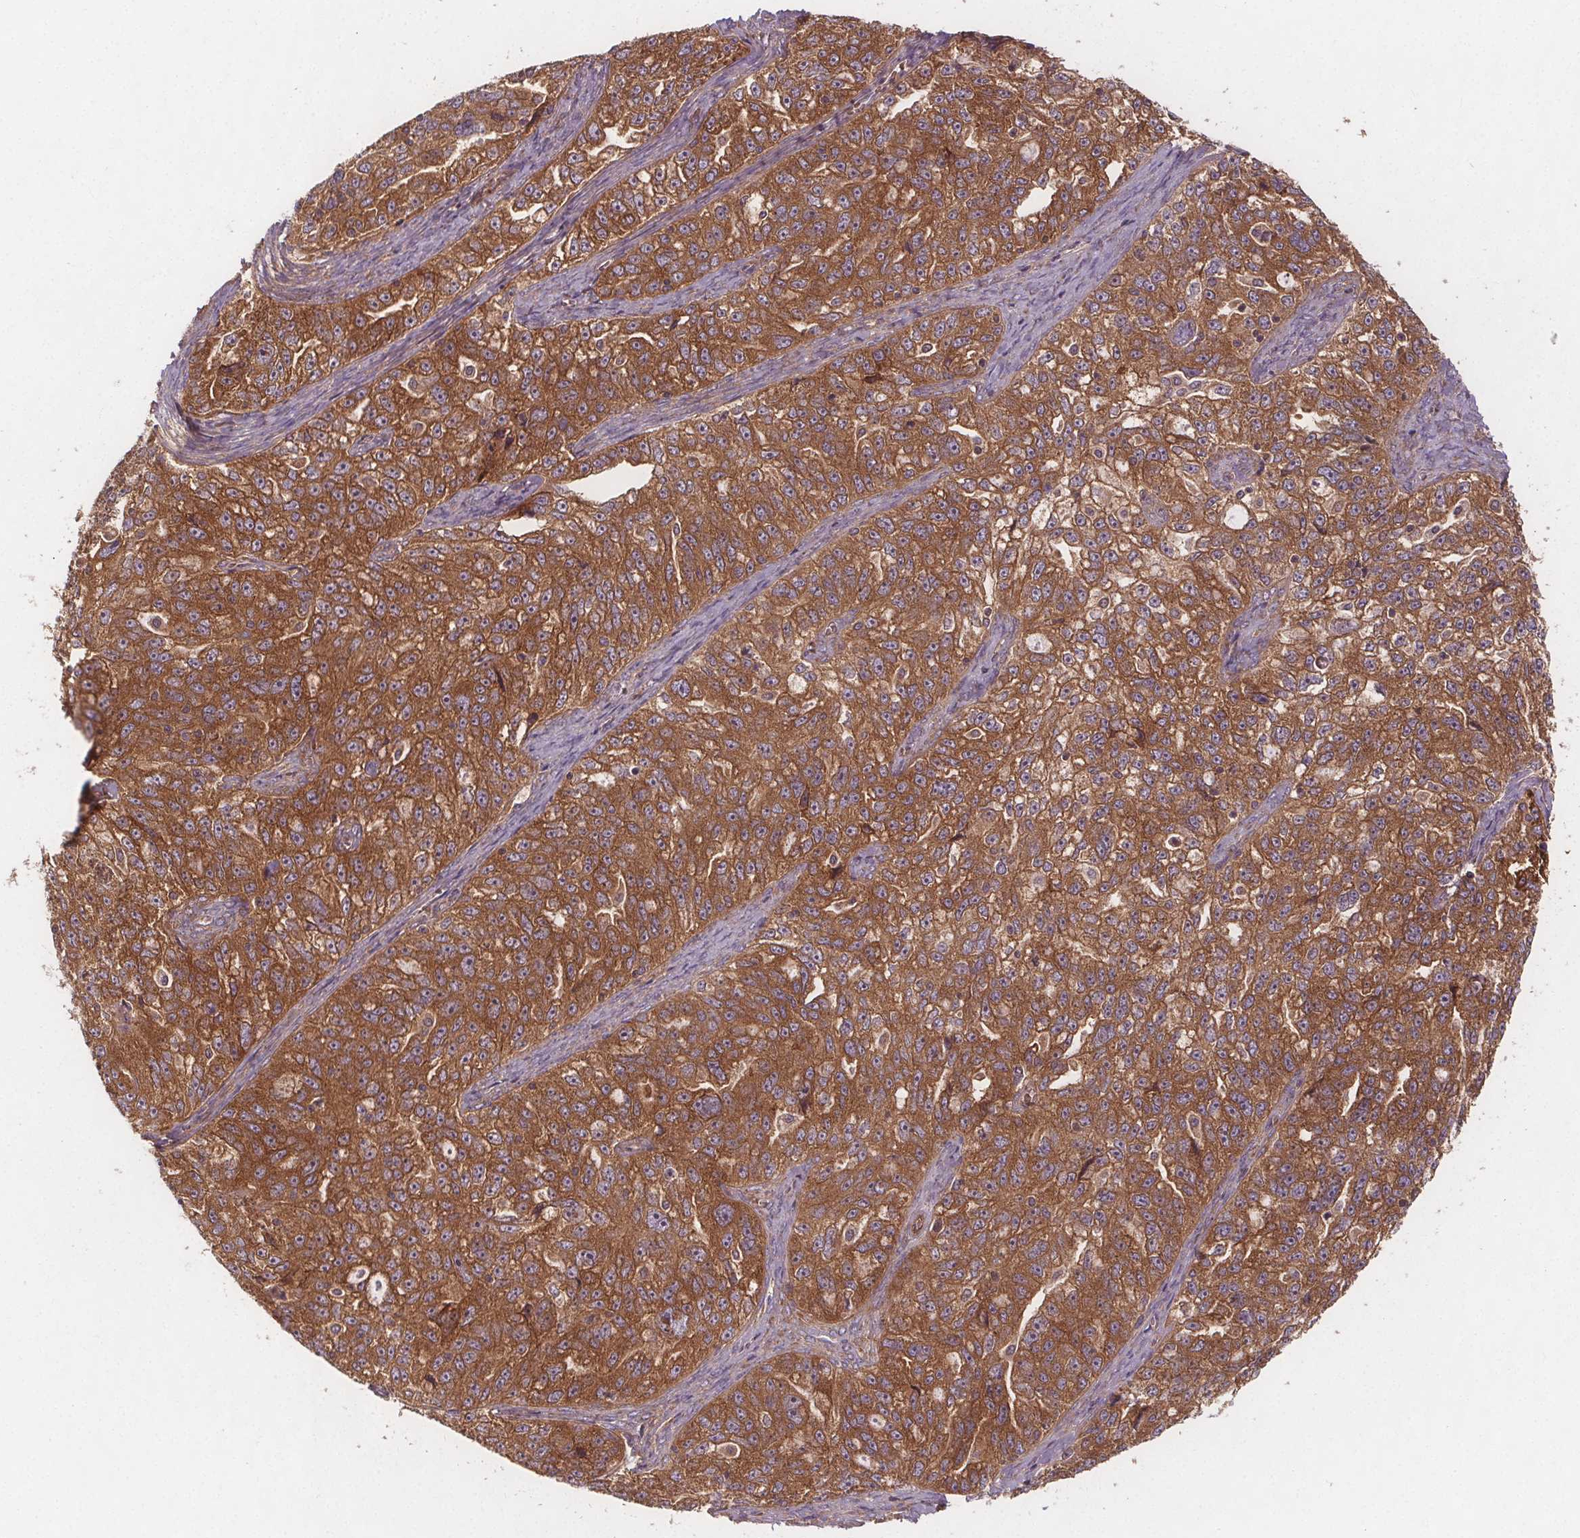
{"staining": {"intensity": "moderate", "quantity": ">75%", "location": "cytoplasmic/membranous"}, "tissue": "ovarian cancer", "cell_type": "Tumor cells", "image_type": "cancer", "snomed": [{"axis": "morphology", "description": "Cystadenocarcinoma, serous, NOS"}, {"axis": "topography", "description": "Ovary"}], "caption": "Ovarian cancer (serous cystadenocarcinoma) stained with DAB IHC exhibits medium levels of moderate cytoplasmic/membranous positivity in approximately >75% of tumor cells. (Stains: DAB in brown, nuclei in blue, Microscopy: brightfield microscopy at high magnification).", "gene": "EIF3D", "patient": {"sex": "female", "age": 51}}